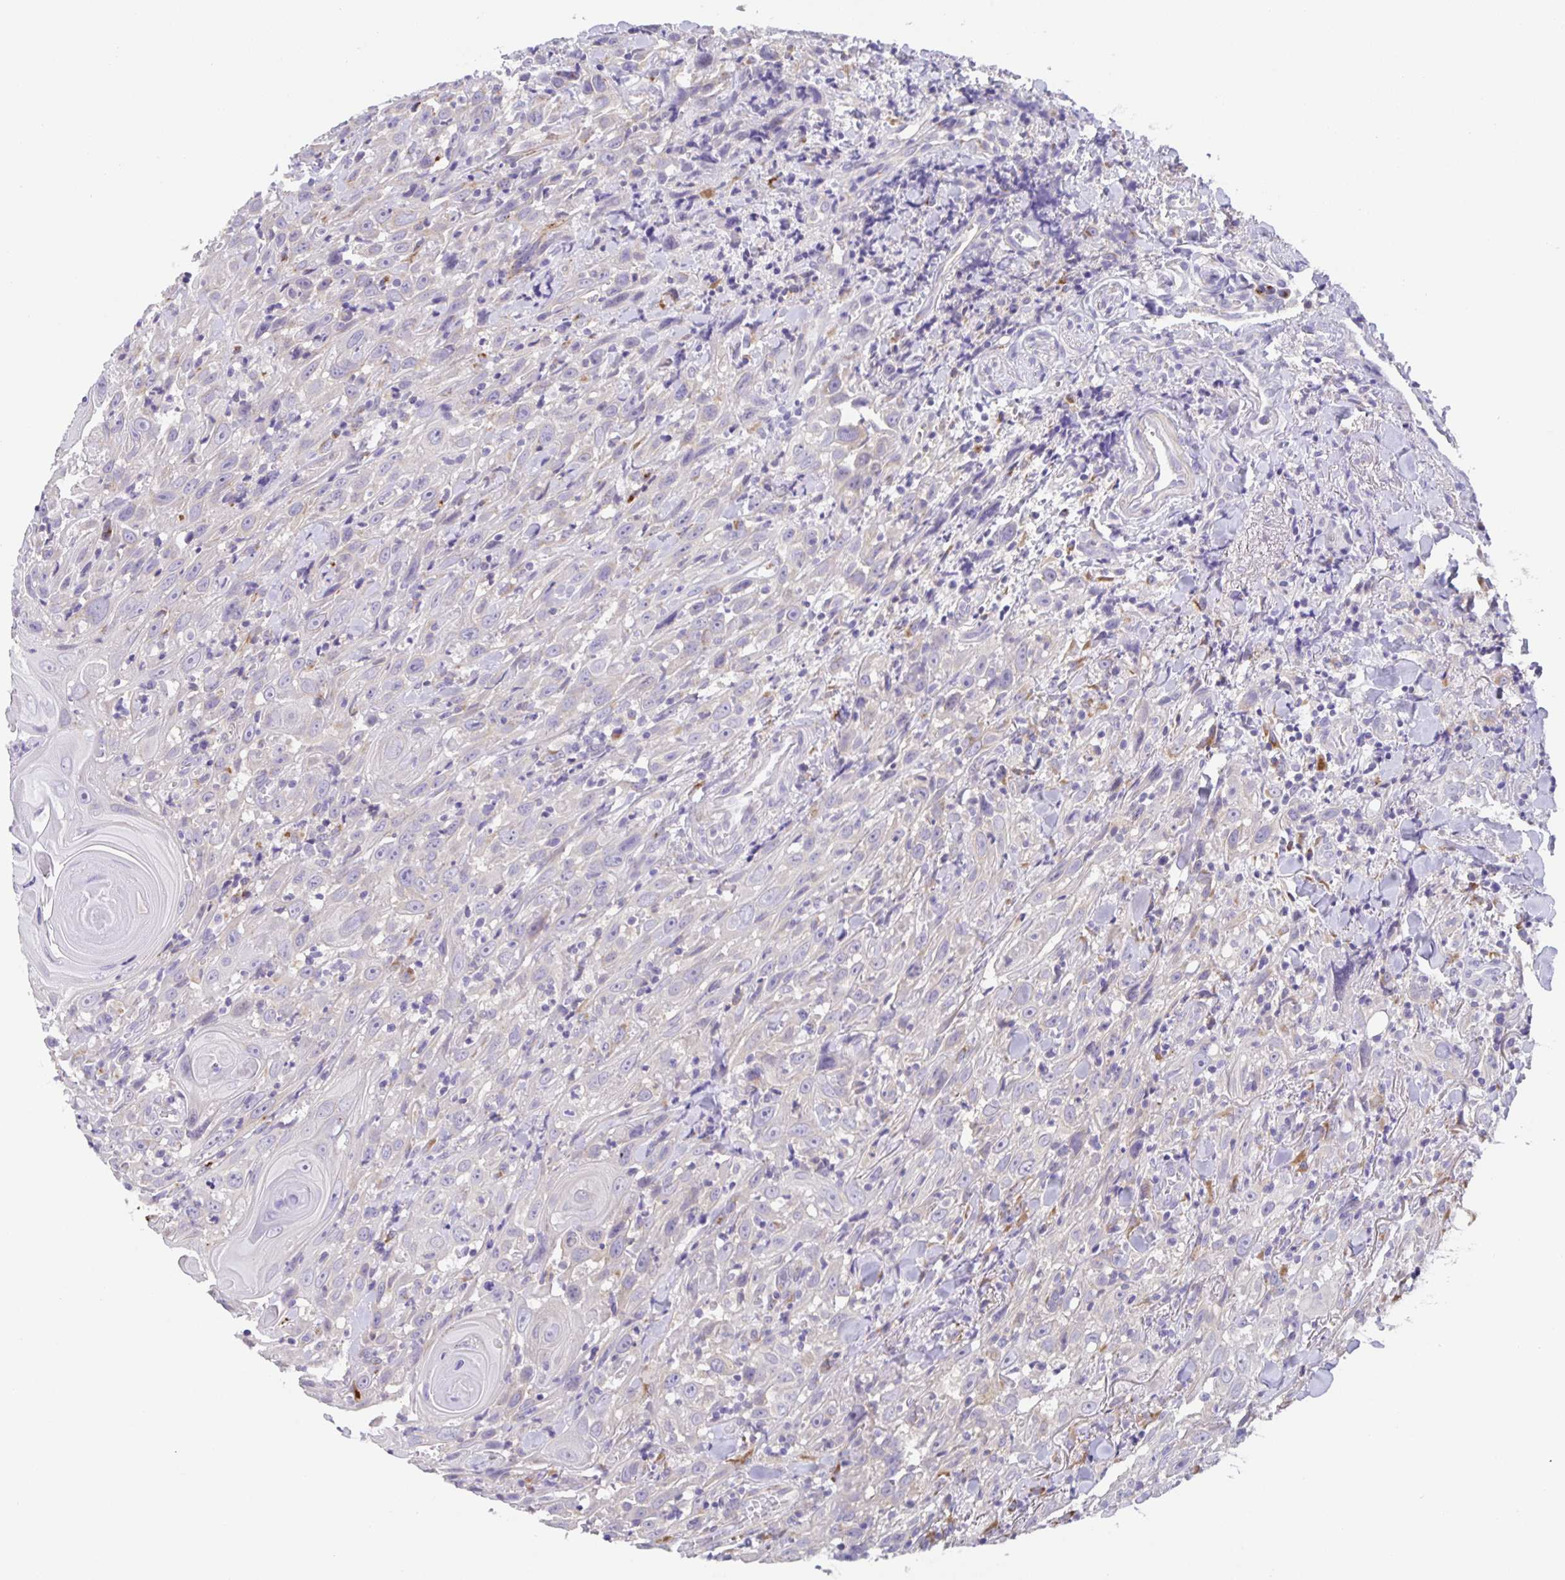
{"staining": {"intensity": "negative", "quantity": "none", "location": "none"}, "tissue": "head and neck cancer", "cell_type": "Tumor cells", "image_type": "cancer", "snomed": [{"axis": "morphology", "description": "Squamous cell carcinoma, NOS"}, {"axis": "topography", "description": "Head-Neck"}], "caption": "An immunohistochemistry micrograph of head and neck cancer (squamous cell carcinoma) is shown. There is no staining in tumor cells of head and neck cancer (squamous cell carcinoma).", "gene": "PRR36", "patient": {"sex": "female", "age": 95}}